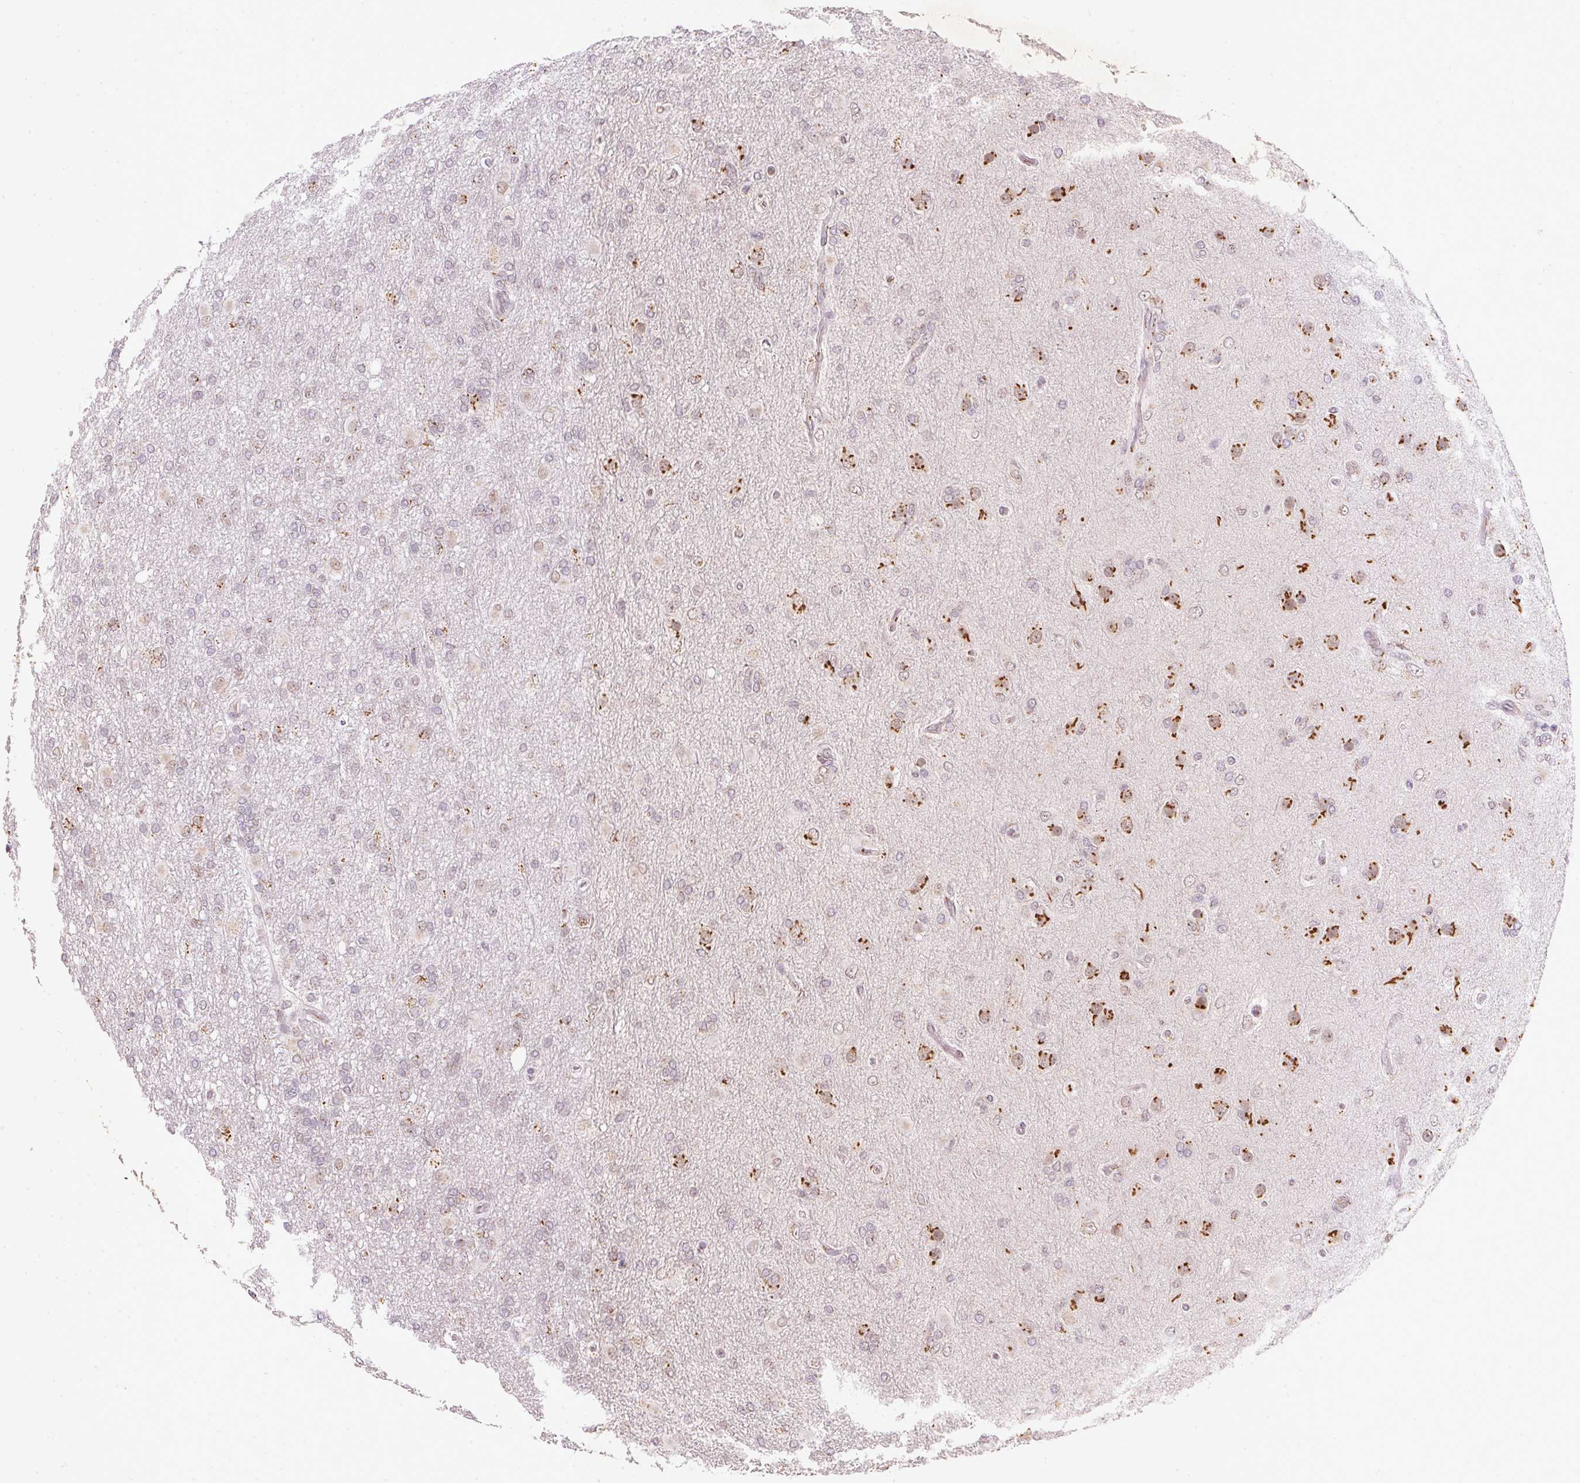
{"staining": {"intensity": "weak", "quantity": "25%-75%", "location": "cytoplasmic/membranous"}, "tissue": "glioma", "cell_type": "Tumor cells", "image_type": "cancer", "snomed": [{"axis": "morphology", "description": "Glioma, malignant, High grade"}, {"axis": "topography", "description": "Brain"}], "caption": "Protein expression analysis of human malignant glioma (high-grade) reveals weak cytoplasmic/membranous staining in about 25%-75% of tumor cells.", "gene": "RAB22A", "patient": {"sex": "male", "age": 61}}